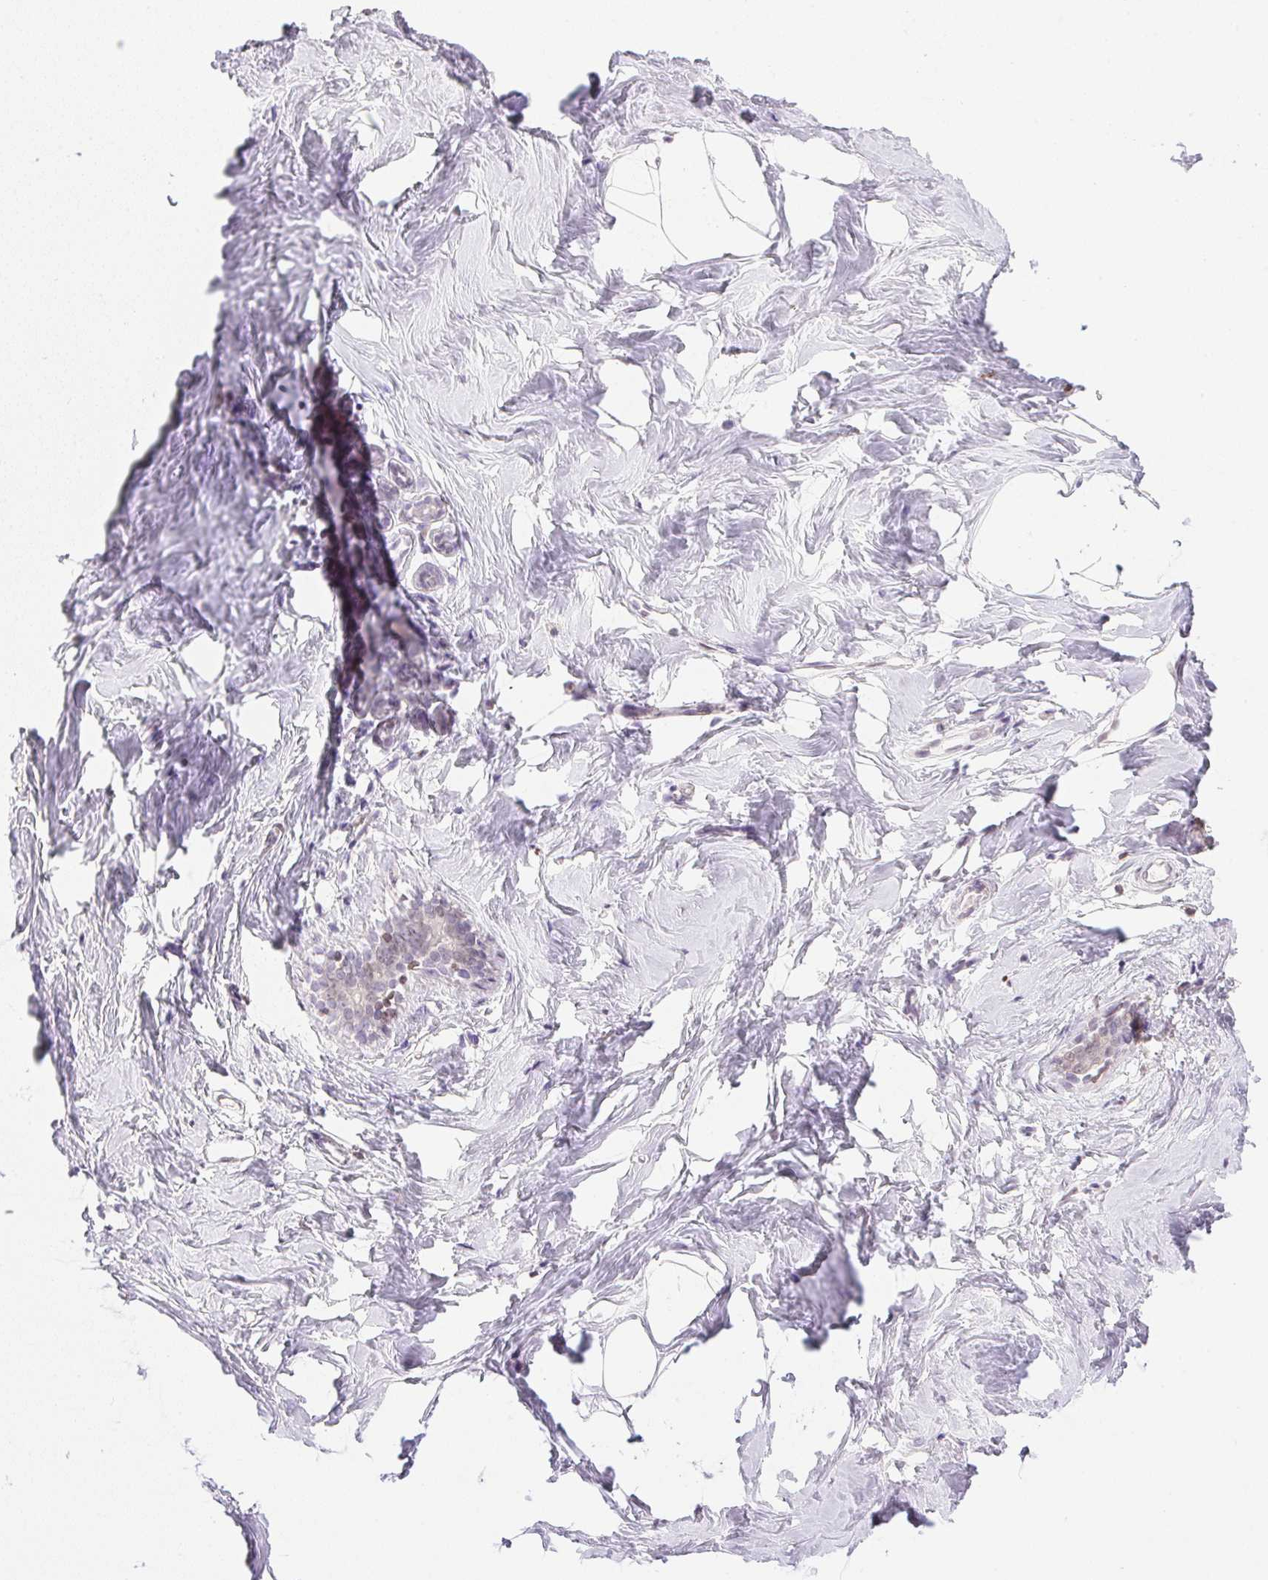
{"staining": {"intensity": "negative", "quantity": "none", "location": "none"}, "tissue": "breast", "cell_type": "Adipocytes", "image_type": "normal", "snomed": [{"axis": "morphology", "description": "Normal tissue, NOS"}, {"axis": "topography", "description": "Breast"}], "caption": "The photomicrograph demonstrates no staining of adipocytes in benign breast. (DAB immunohistochemistry, high magnification).", "gene": "PRL", "patient": {"sex": "female", "age": 32}}